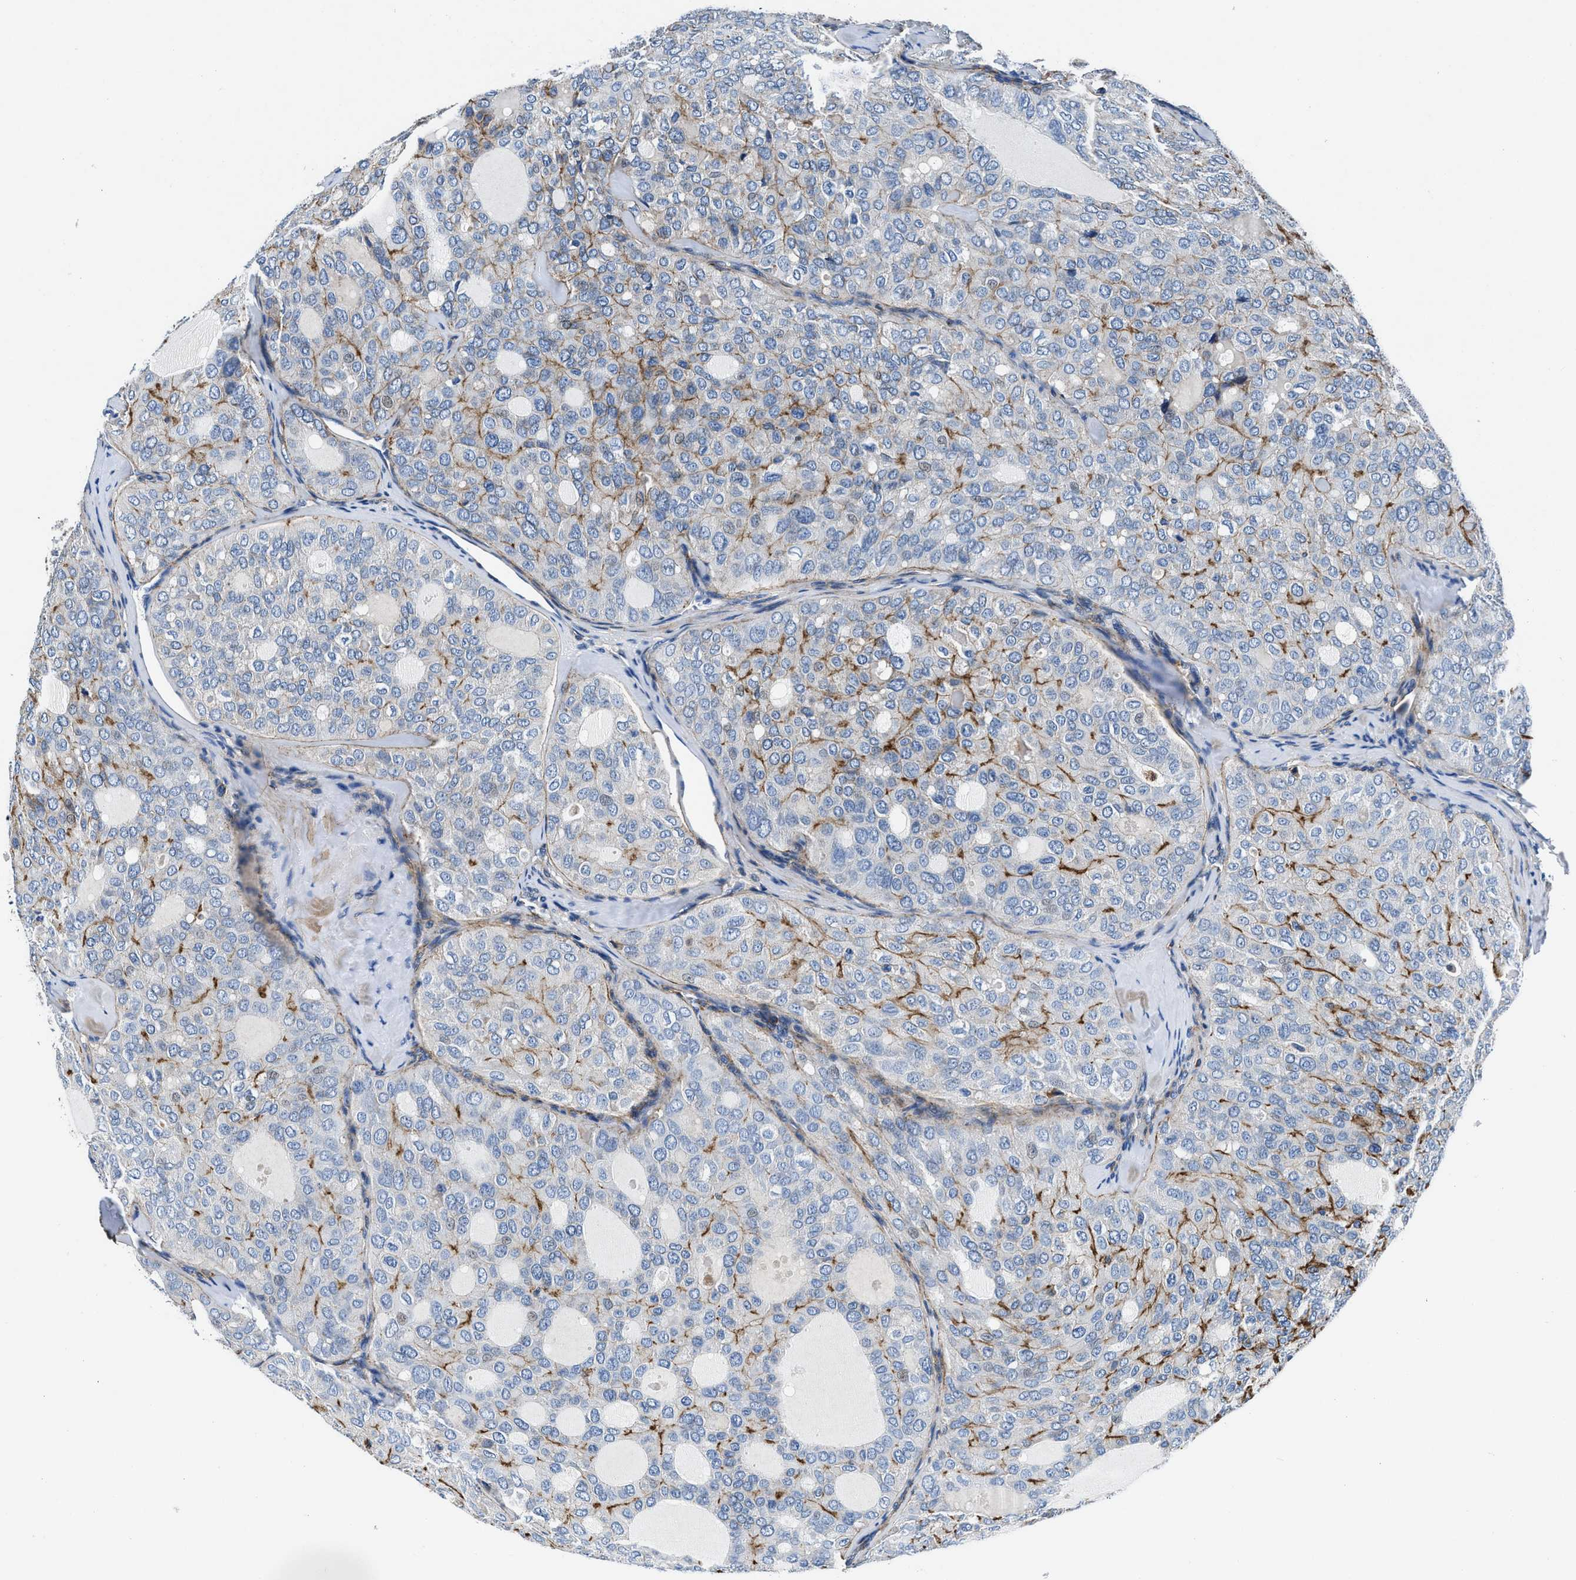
{"staining": {"intensity": "negative", "quantity": "none", "location": "none"}, "tissue": "thyroid cancer", "cell_type": "Tumor cells", "image_type": "cancer", "snomed": [{"axis": "morphology", "description": "Follicular adenoma carcinoma, NOS"}, {"axis": "topography", "description": "Thyroid gland"}], "caption": "Follicular adenoma carcinoma (thyroid) was stained to show a protein in brown. There is no significant staining in tumor cells.", "gene": "DAG1", "patient": {"sex": "male", "age": 75}}